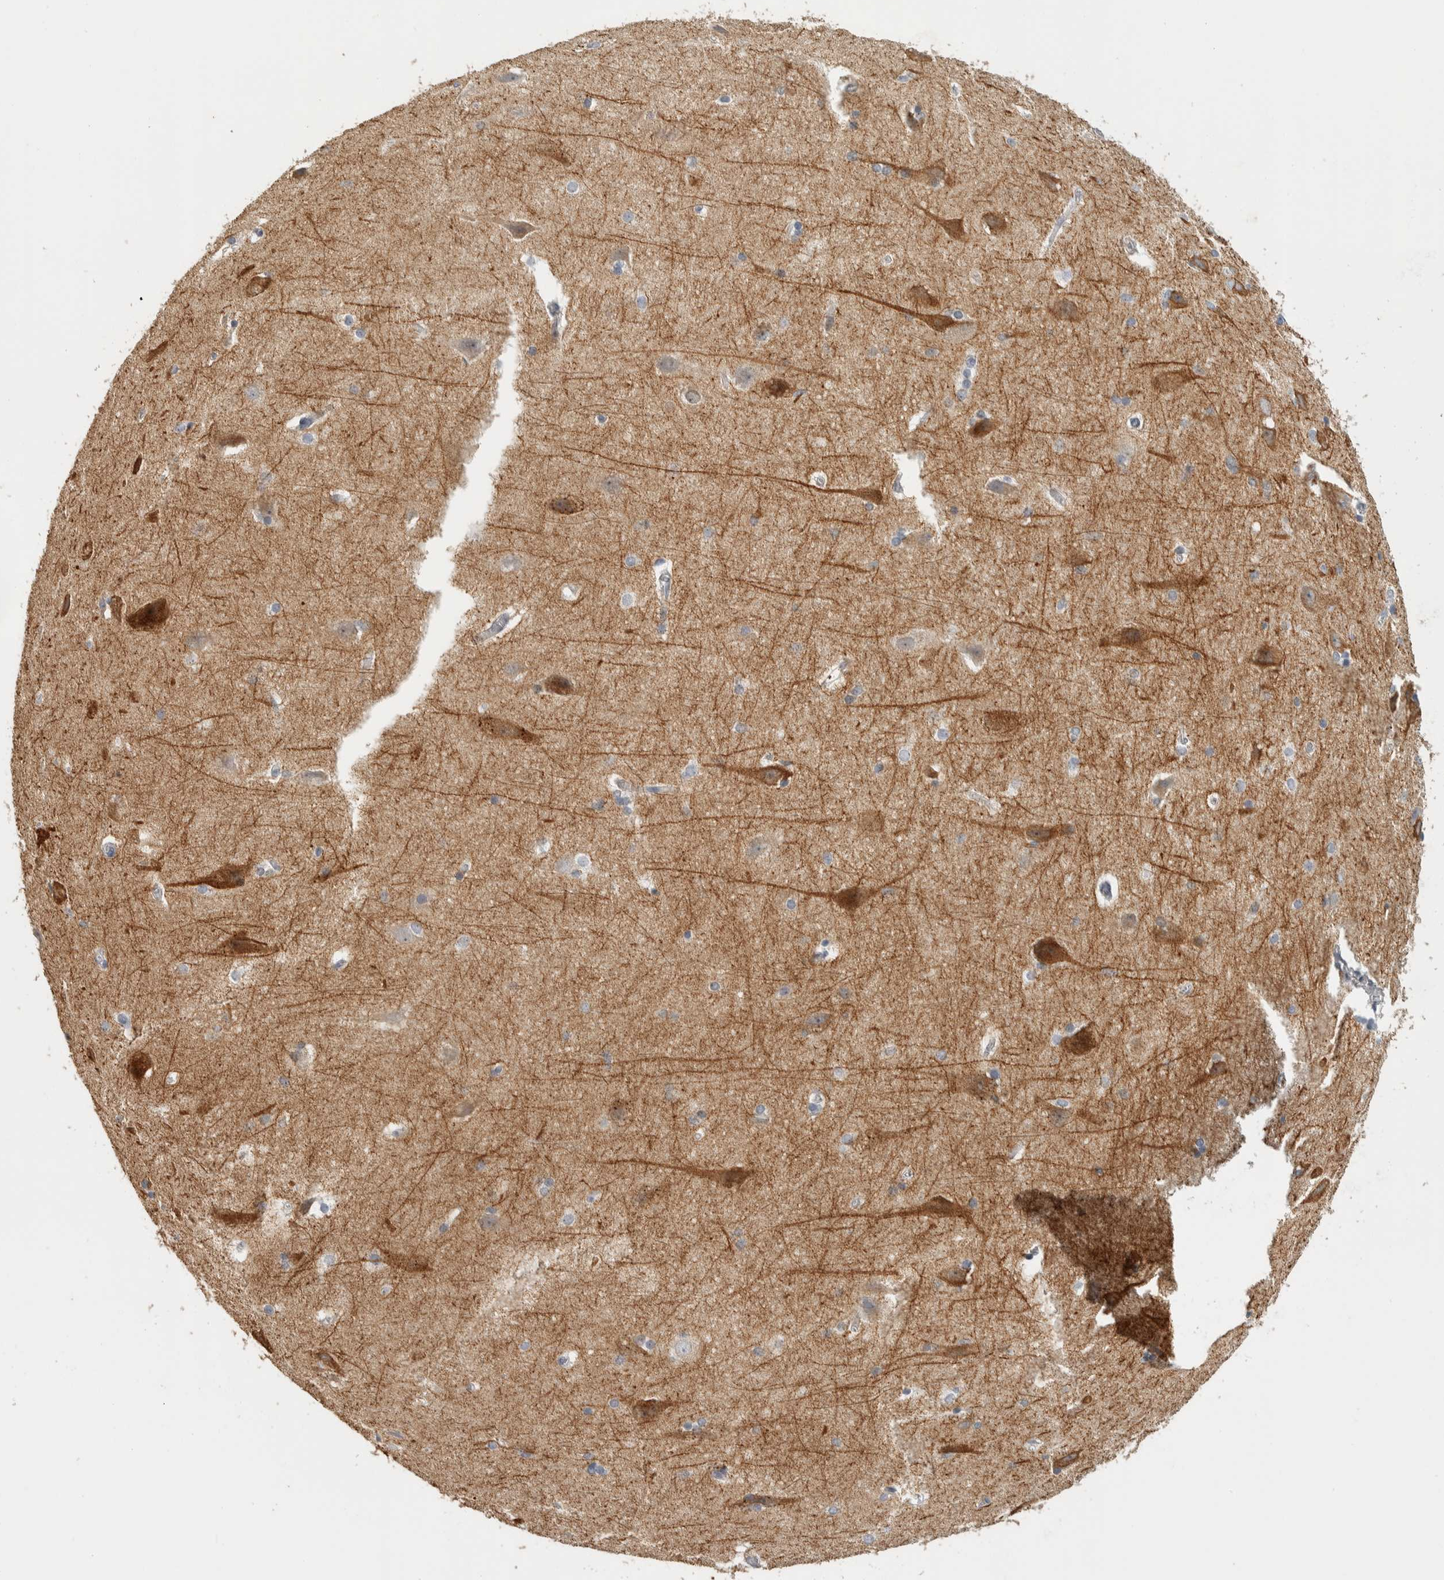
{"staining": {"intensity": "negative", "quantity": "none", "location": "none"}, "tissue": "cerebral cortex", "cell_type": "Endothelial cells", "image_type": "normal", "snomed": [{"axis": "morphology", "description": "Normal tissue, NOS"}, {"axis": "topography", "description": "Cerebral cortex"}, {"axis": "topography", "description": "Hippocampus"}], "caption": "Immunohistochemistry histopathology image of benign cerebral cortex: cerebral cortex stained with DAB reveals no significant protein staining in endothelial cells.", "gene": "DCAF10", "patient": {"sex": "female", "age": 19}}